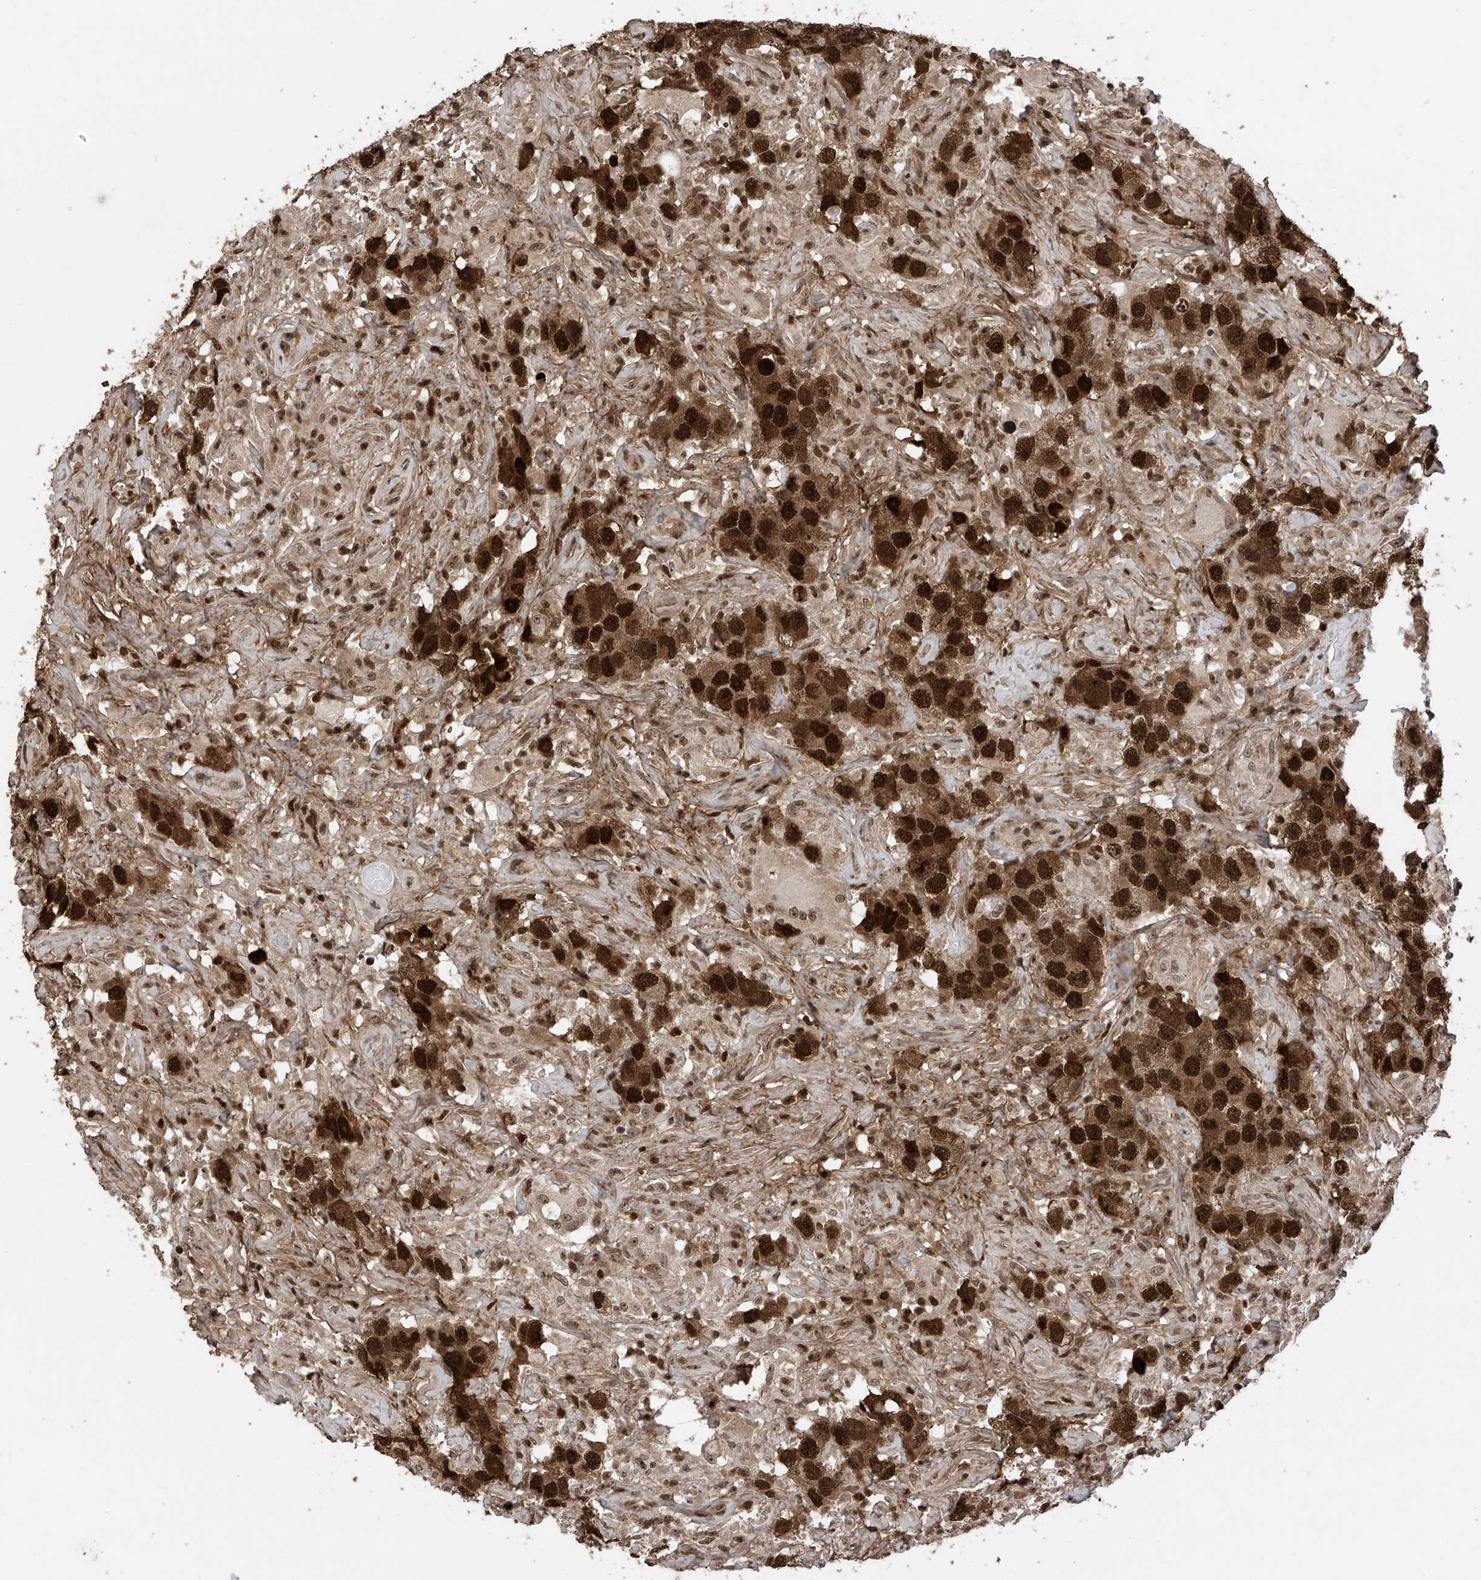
{"staining": {"intensity": "strong", "quantity": ">75%", "location": "cytoplasmic/membranous,nuclear"}, "tissue": "testis cancer", "cell_type": "Tumor cells", "image_type": "cancer", "snomed": [{"axis": "morphology", "description": "Seminoma, NOS"}, {"axis": "topography", "description": "Testis"}], "caption": "This is an image of IHC staining of testis cancer, which shows strong staining in the cytoplasmic/membranous and nuclear of tumor cells.", "gene": "DNAJC9", "patient": {"sex": "male", "age": 49}}